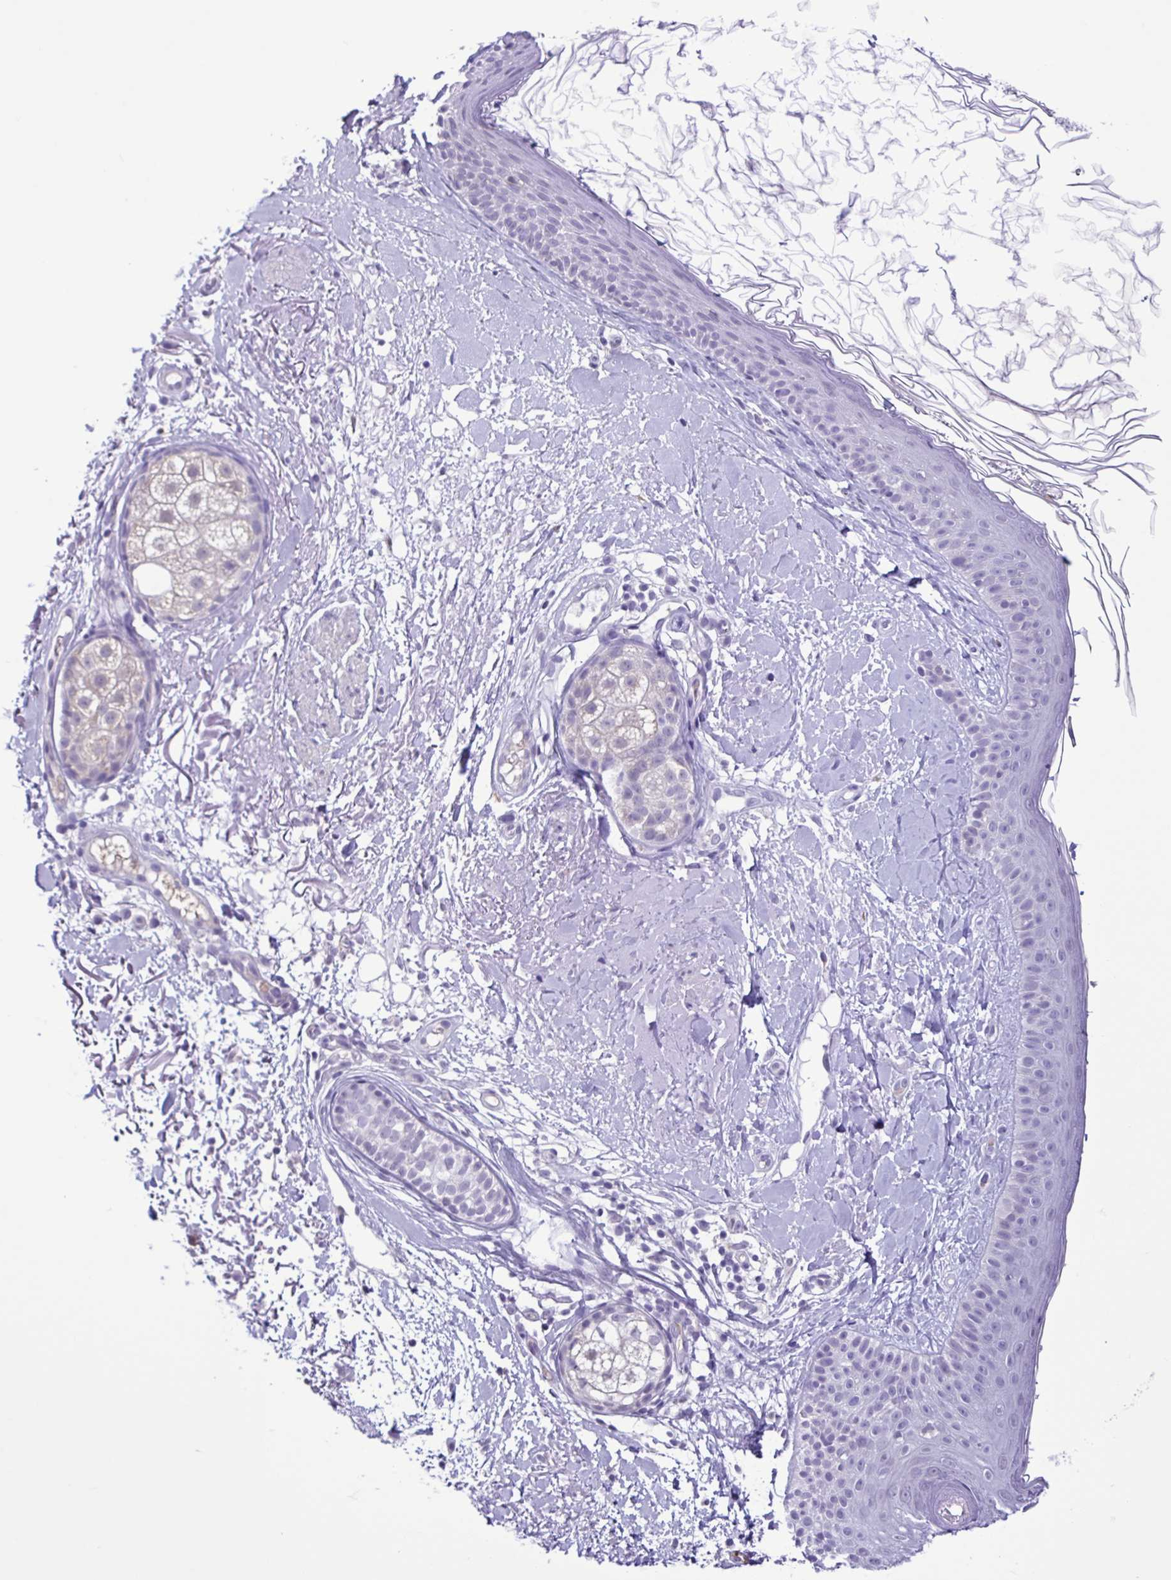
{"staining": {"intensity": "negative", "quantity": "none", "location": "none"}, "tissue": "skin", "cell_type": "Fibroblasts", "image_type": "normal", "snomed": [{"axis": "morphology", "description": "Normal tissue, NOS"}, {"axis": "topography", "description": "Skin"}], "caption": "Immunohistochemistry histopathology image of unremarkable human skin stained for a protein (brown), which exhibits no positivity in fibroblasts.", "gene": "CBY2", "patient": {"sex": "male", "age": 73}}